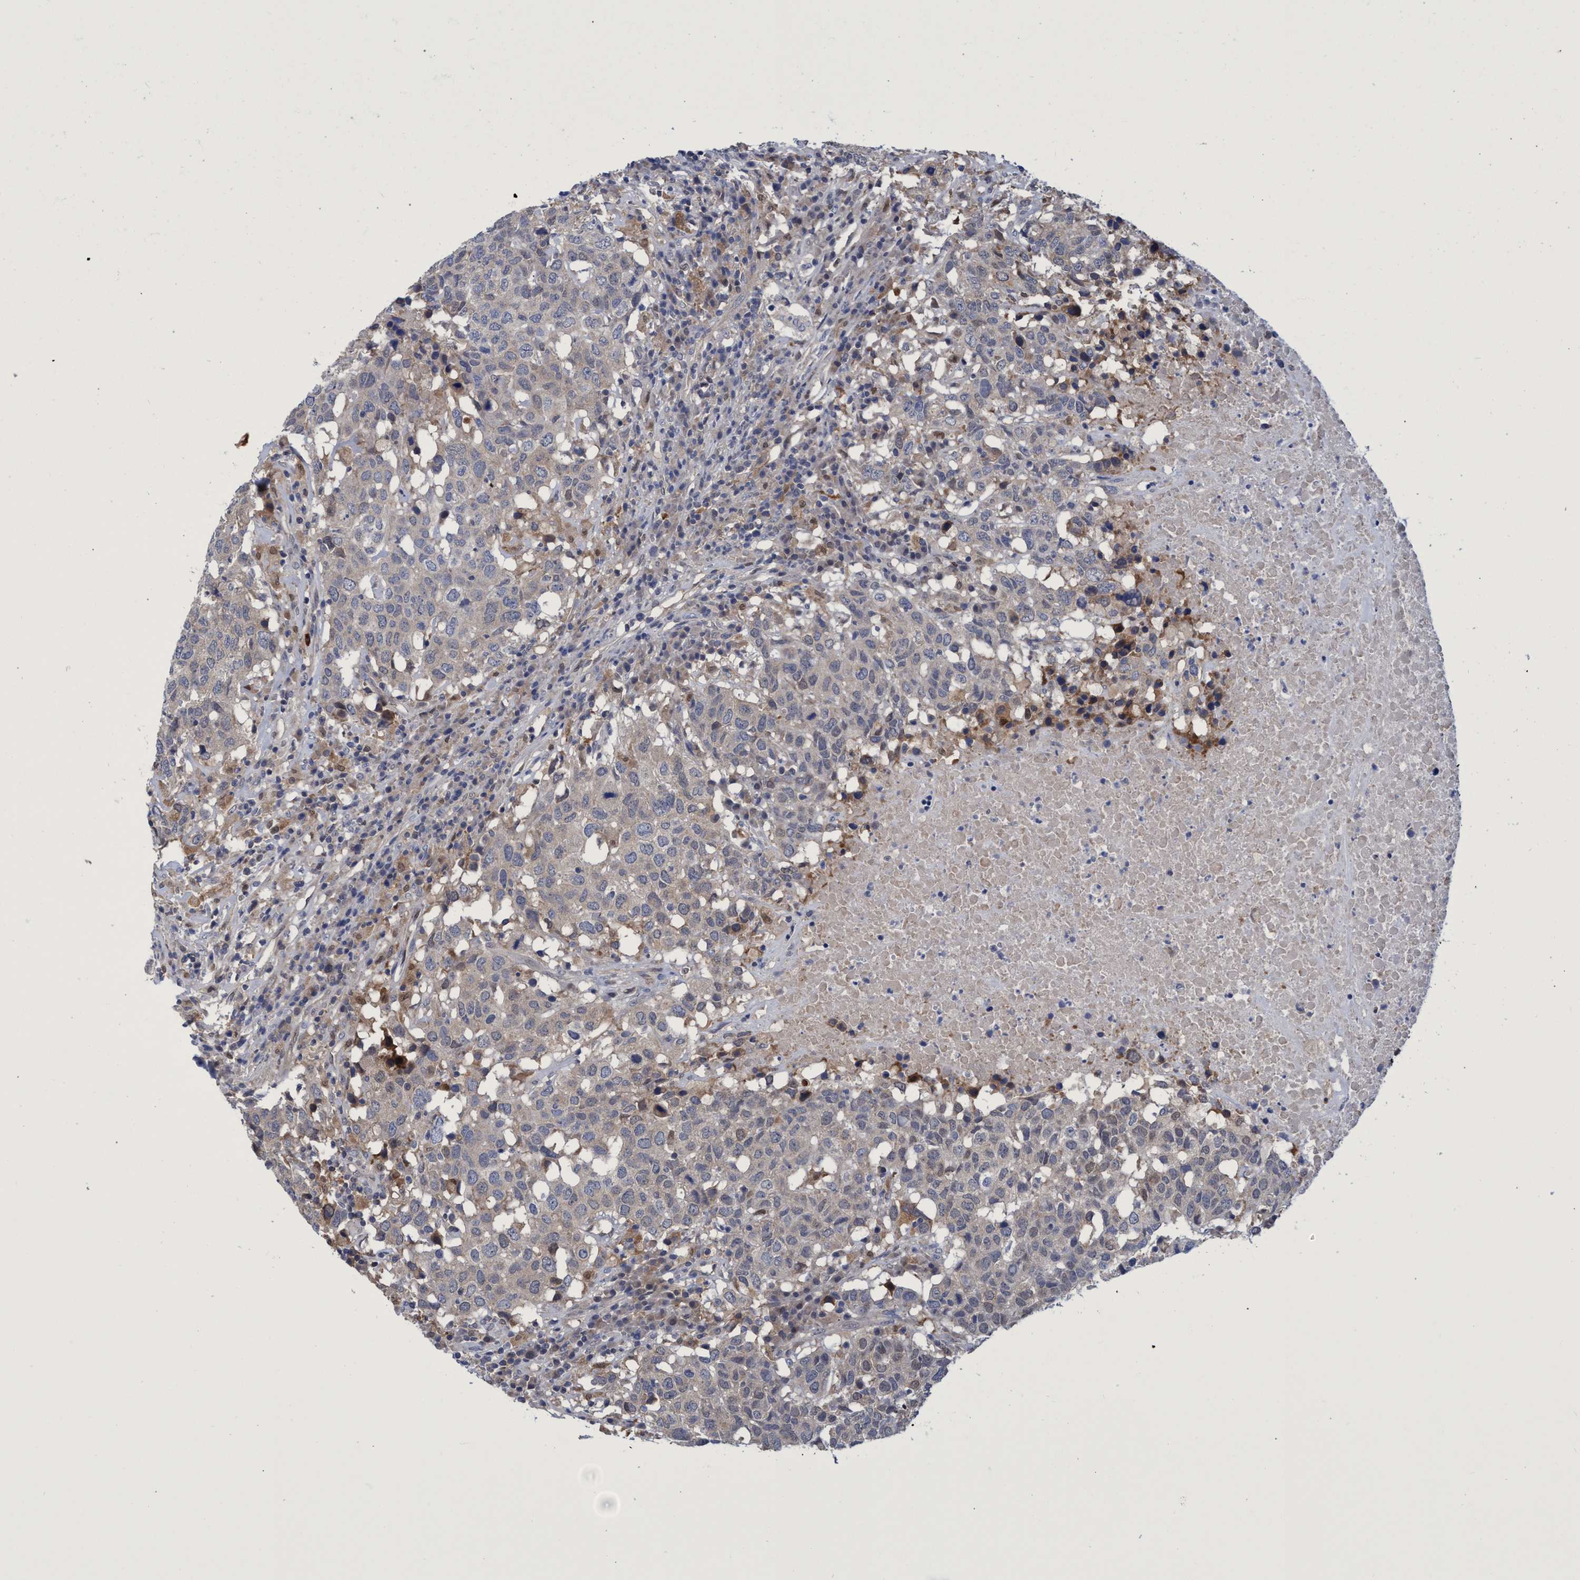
{"staining": {"intensity": "negative", "quantity": "none", "location": "none"}, "tissue": "head and neck cancer", "cell_type": "Tumor cells", "image_type": "cancer", "snomed": [{"axis": "morphology", "description": "Squamous cell carcinoma, NOS"}, {"axis": "topography", "description": "Head-Neck"}], "caption": "DAB immunohistochemical staining of squamous cell carcinoma (head and neck) shows no significant expression in tumor cells.", "gene": "PNPO", "patient": {"sex": "male", "age": 66}}